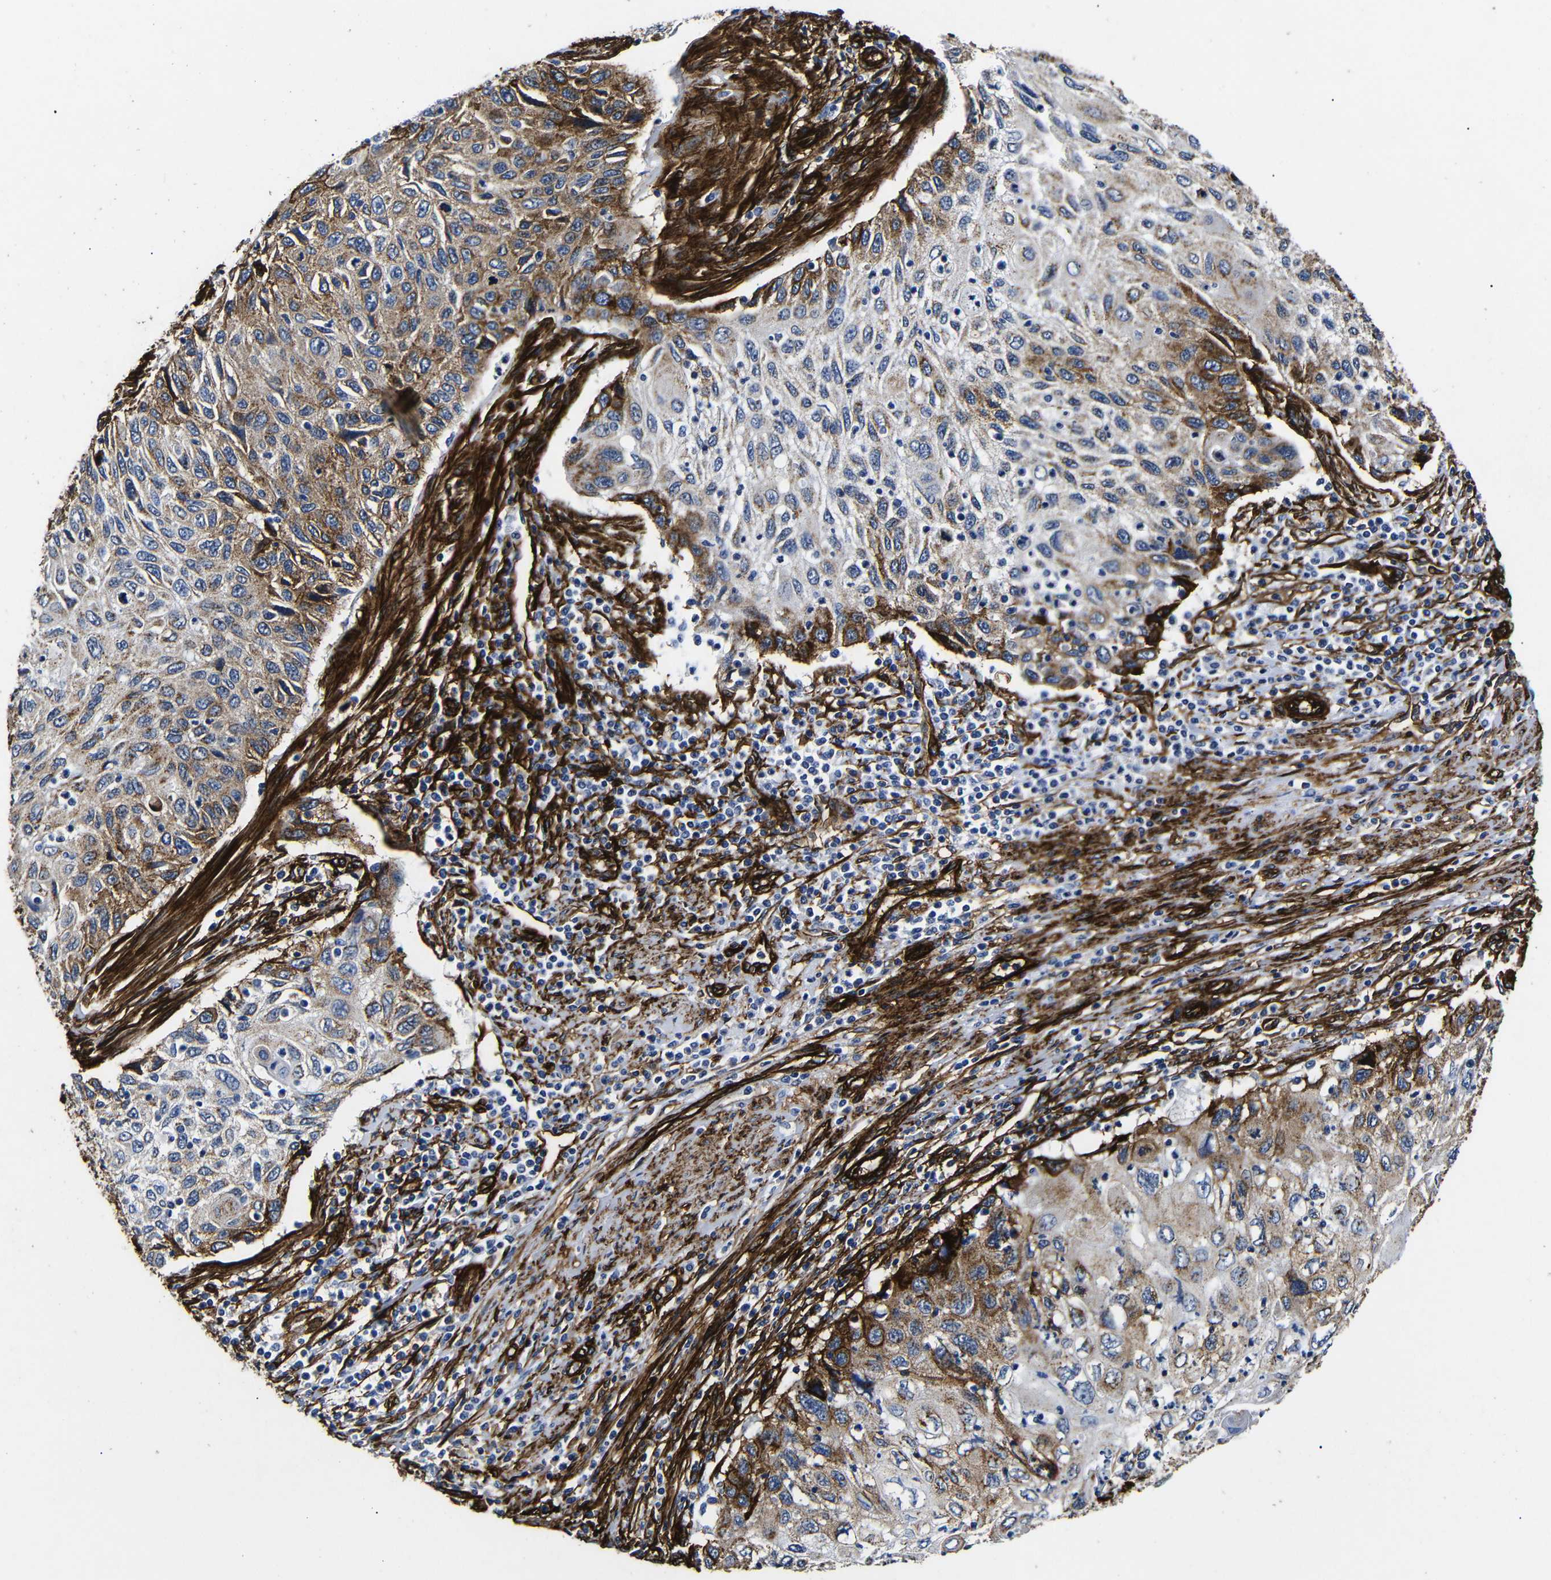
{"staining": {"intensity": "moderate", "quantity": "25%-75%", "location": "cytoplasmic/membranous"}, "tissue": "cervical cancer", "cell_type": "Tumor cells", "image_type": "cancer", "snomed": [{"axis": "morphology", "description": "Squamous cell carcinoma, NOS"}, {"axis": "topography", "description": "Cervix"}], "caption": "Cervical cancer (squamous cell carcinoma) stained for a protein reveals moderate cytoplasmic/membranous positivity in tumor cells.", "gene": "CAV2", "patient": {"sex": "female", "age": 70}}